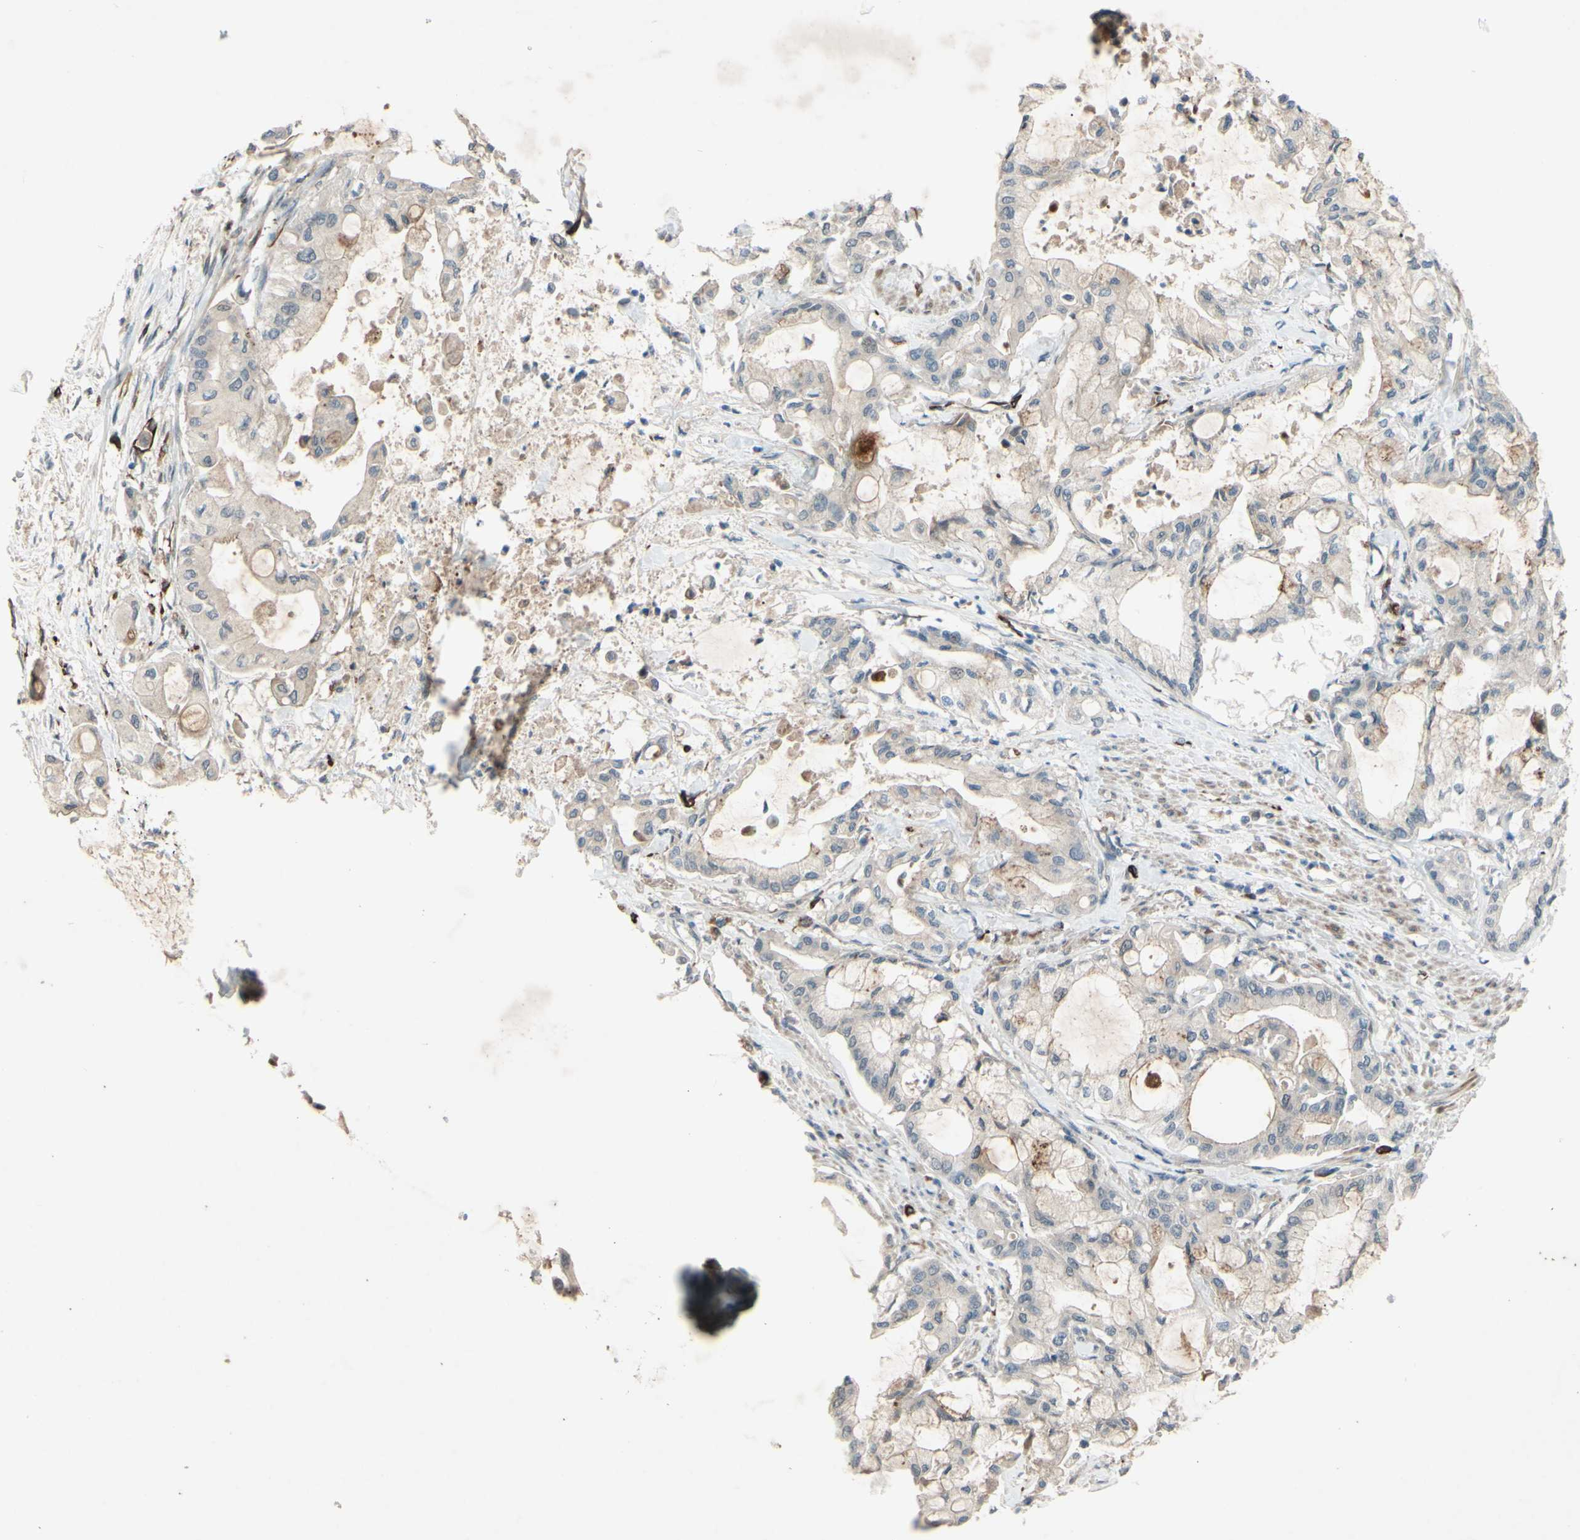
{"staining": {"intensity": "negative", "quantity": "none", "location": "none"}, "tissue": "pancreatic cancer", "cell_type": "Tumor cells", "image_type": "cancer", "snomed": [{"axis": "morphology", "description": "Adenocarcinoma, NOS"}, {"axis": "morphology", "description": "Adenocarcinoma, metastatic, NOS"}, {"axis": "topography", "description": "Lymph node"}, {"axis": "topography", "description": "Pancreas"}, {"axis": "topography", "description": "Duodenum"}], "caption": "IHC image of pancreatic cancer stained for a protein (brown), which displays no staining in tumor cells.", "gene": "FGFR2", "patient": {"sex": "female", "age": 64}}